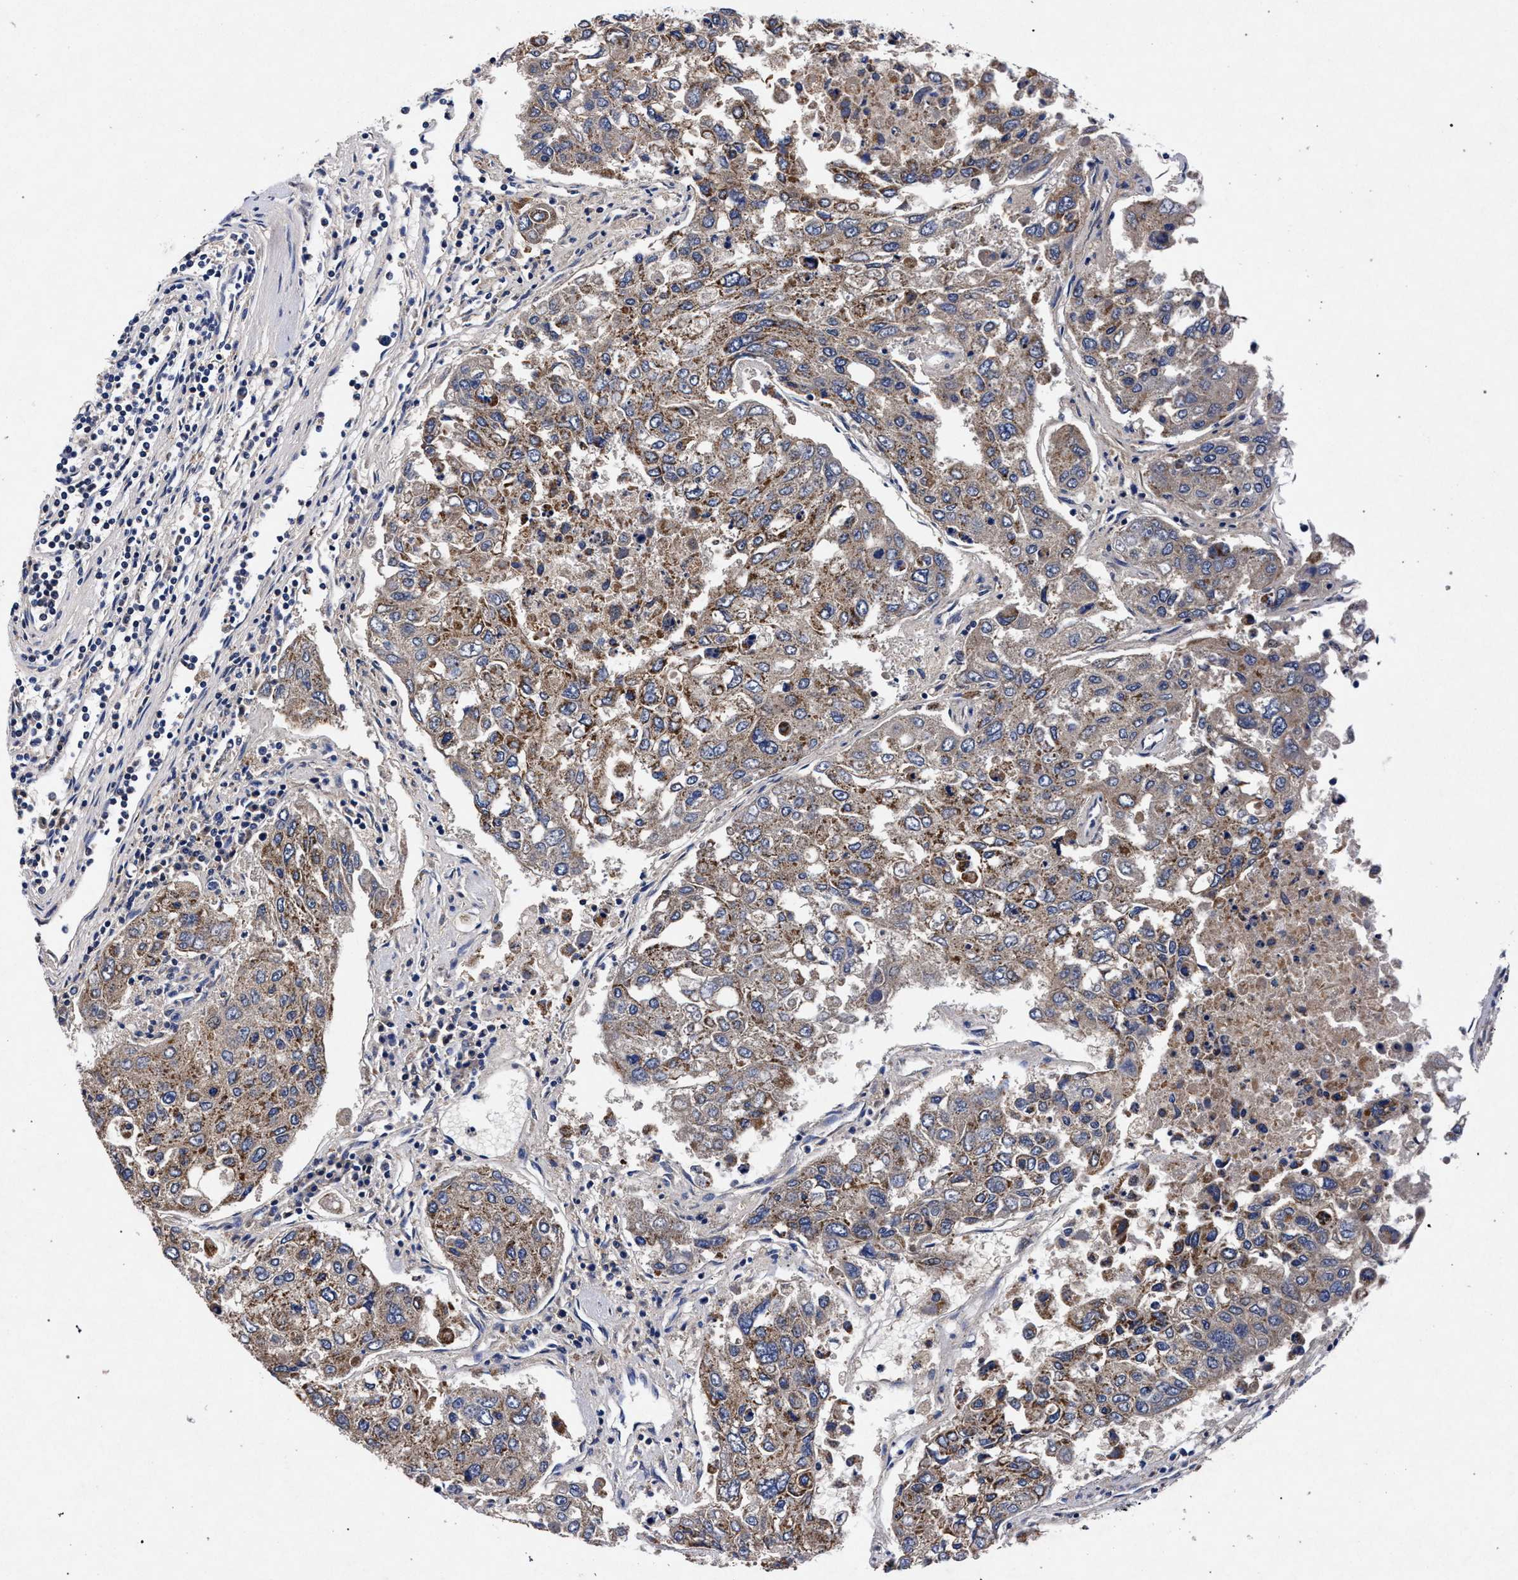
{"staining": {"intensity": "weak", "quantity": "25%-75%", "location": "cytoplasmic/membranous"}, "tissue": "urothelial cancer", "cell_type": "Tumor cells", "image_type": "cancer", "snomed": [{"axis": "morphology", "description": "Urothelial carcinoma, High grade"}, {"axis": "topography", "description": "Lymph node"}, {"axis": "topography", "description": "Urinary bladder"}], "caption": "Immunohistochemical staining of urothelial cancer displays low levels of weak cytoplasmic/membranous positivity in about 25%-75% of tumor cells.", "gene": "HSD17B14", "patient": {"sex": "male", "age": 51}}